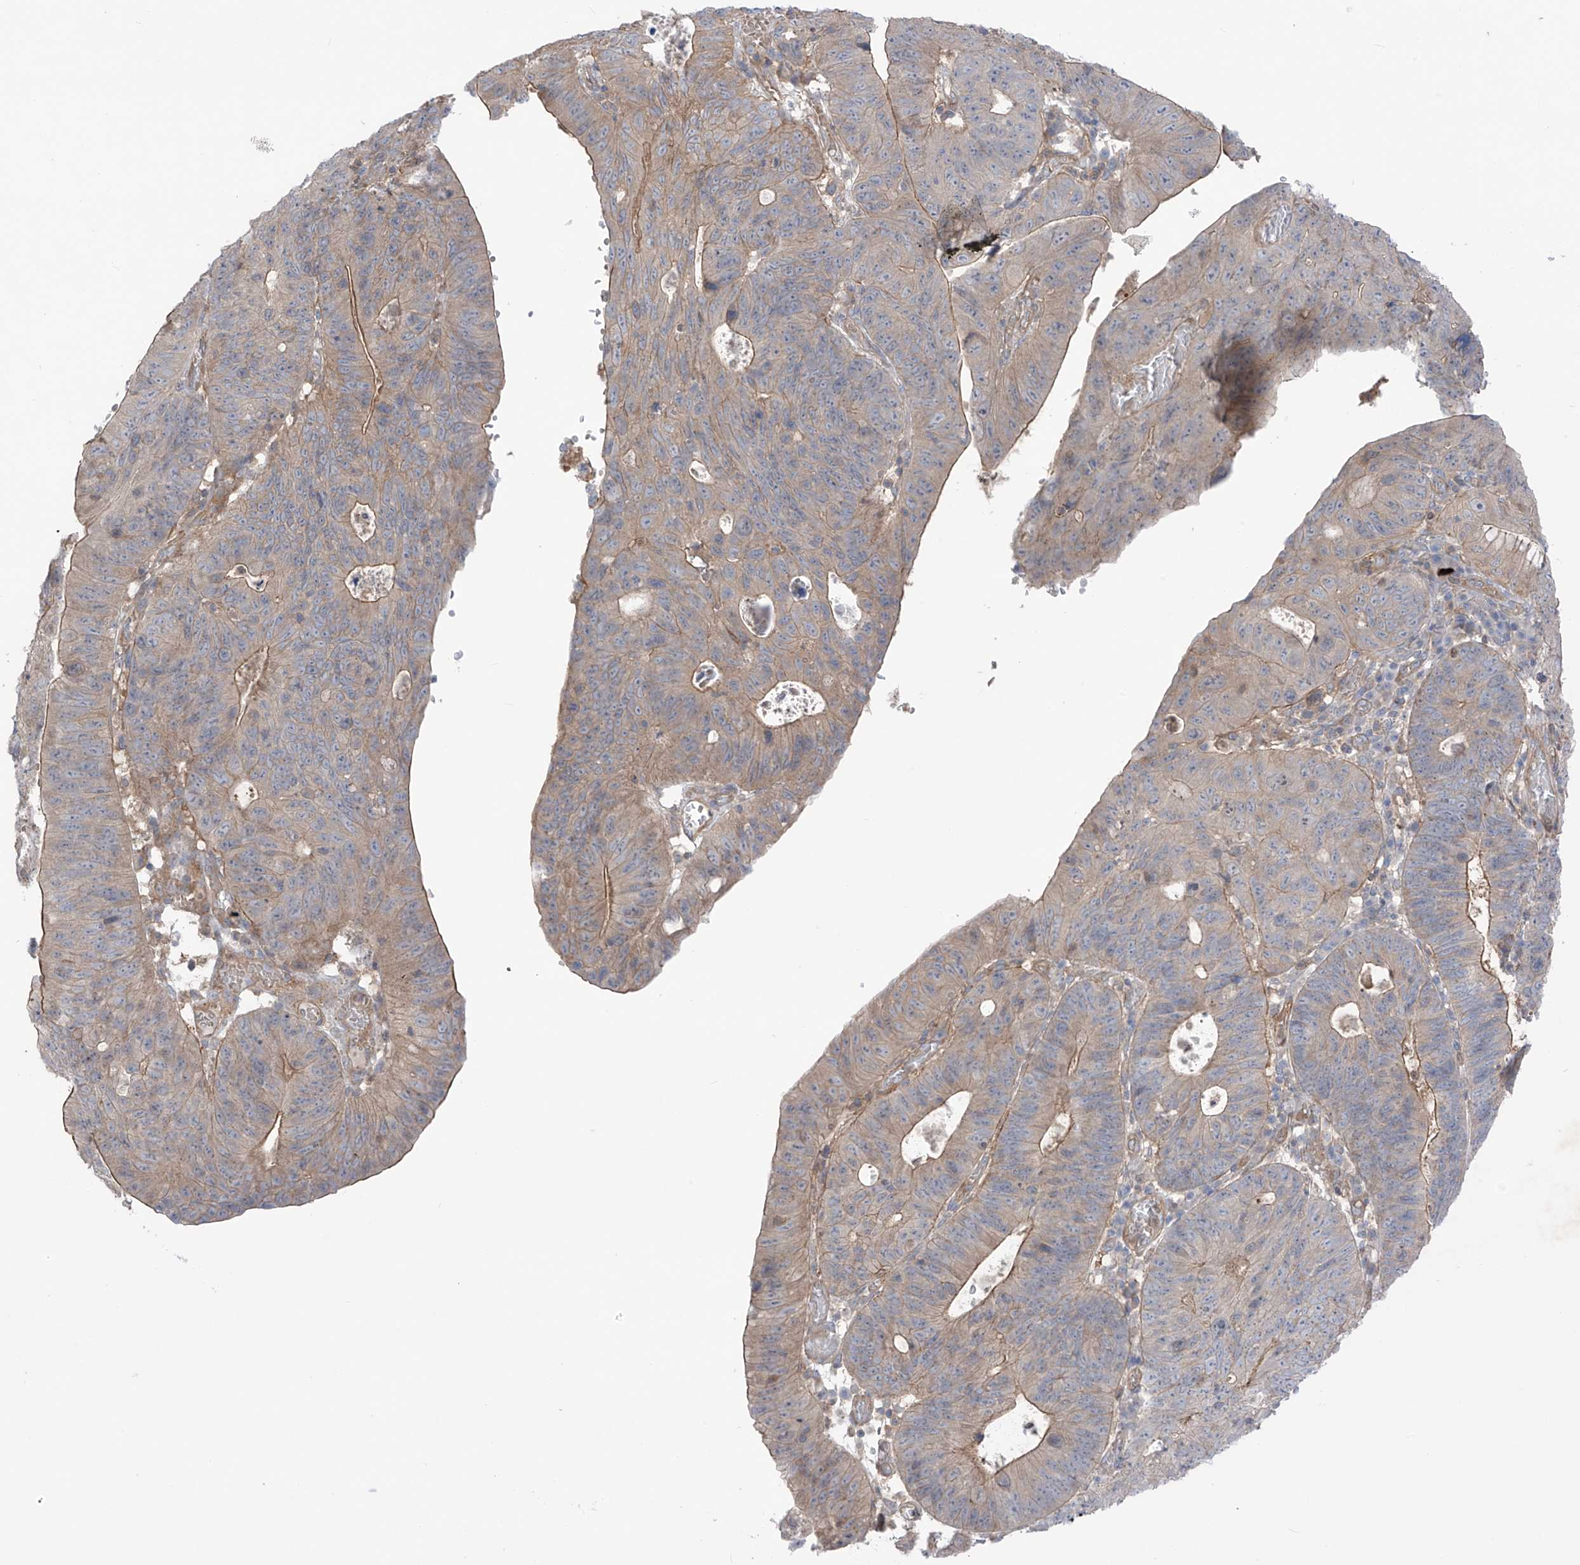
{"staining": {"intensity": "weak", "quantity": "25%-75%", "location": "cytoplasmic/membranous"}, "tissue": "stomach cancer", "cell_type": "Tumor cells", "image_type": "cancer", "snomed": [{"axis": "morphology", "description": "Adenocarcinoma, NOS"}, {"axis": "topography", "description": "Stomach"}], "caption": "Adenocarcinoma (stomach) was stained to show a protein in brown. There is low levels of weak cytoplasmic/membranous expression in approximately 25%-75% of tumor cells.", "gene": "TRMU", "patient": {"sex": "male", "age": 59}}